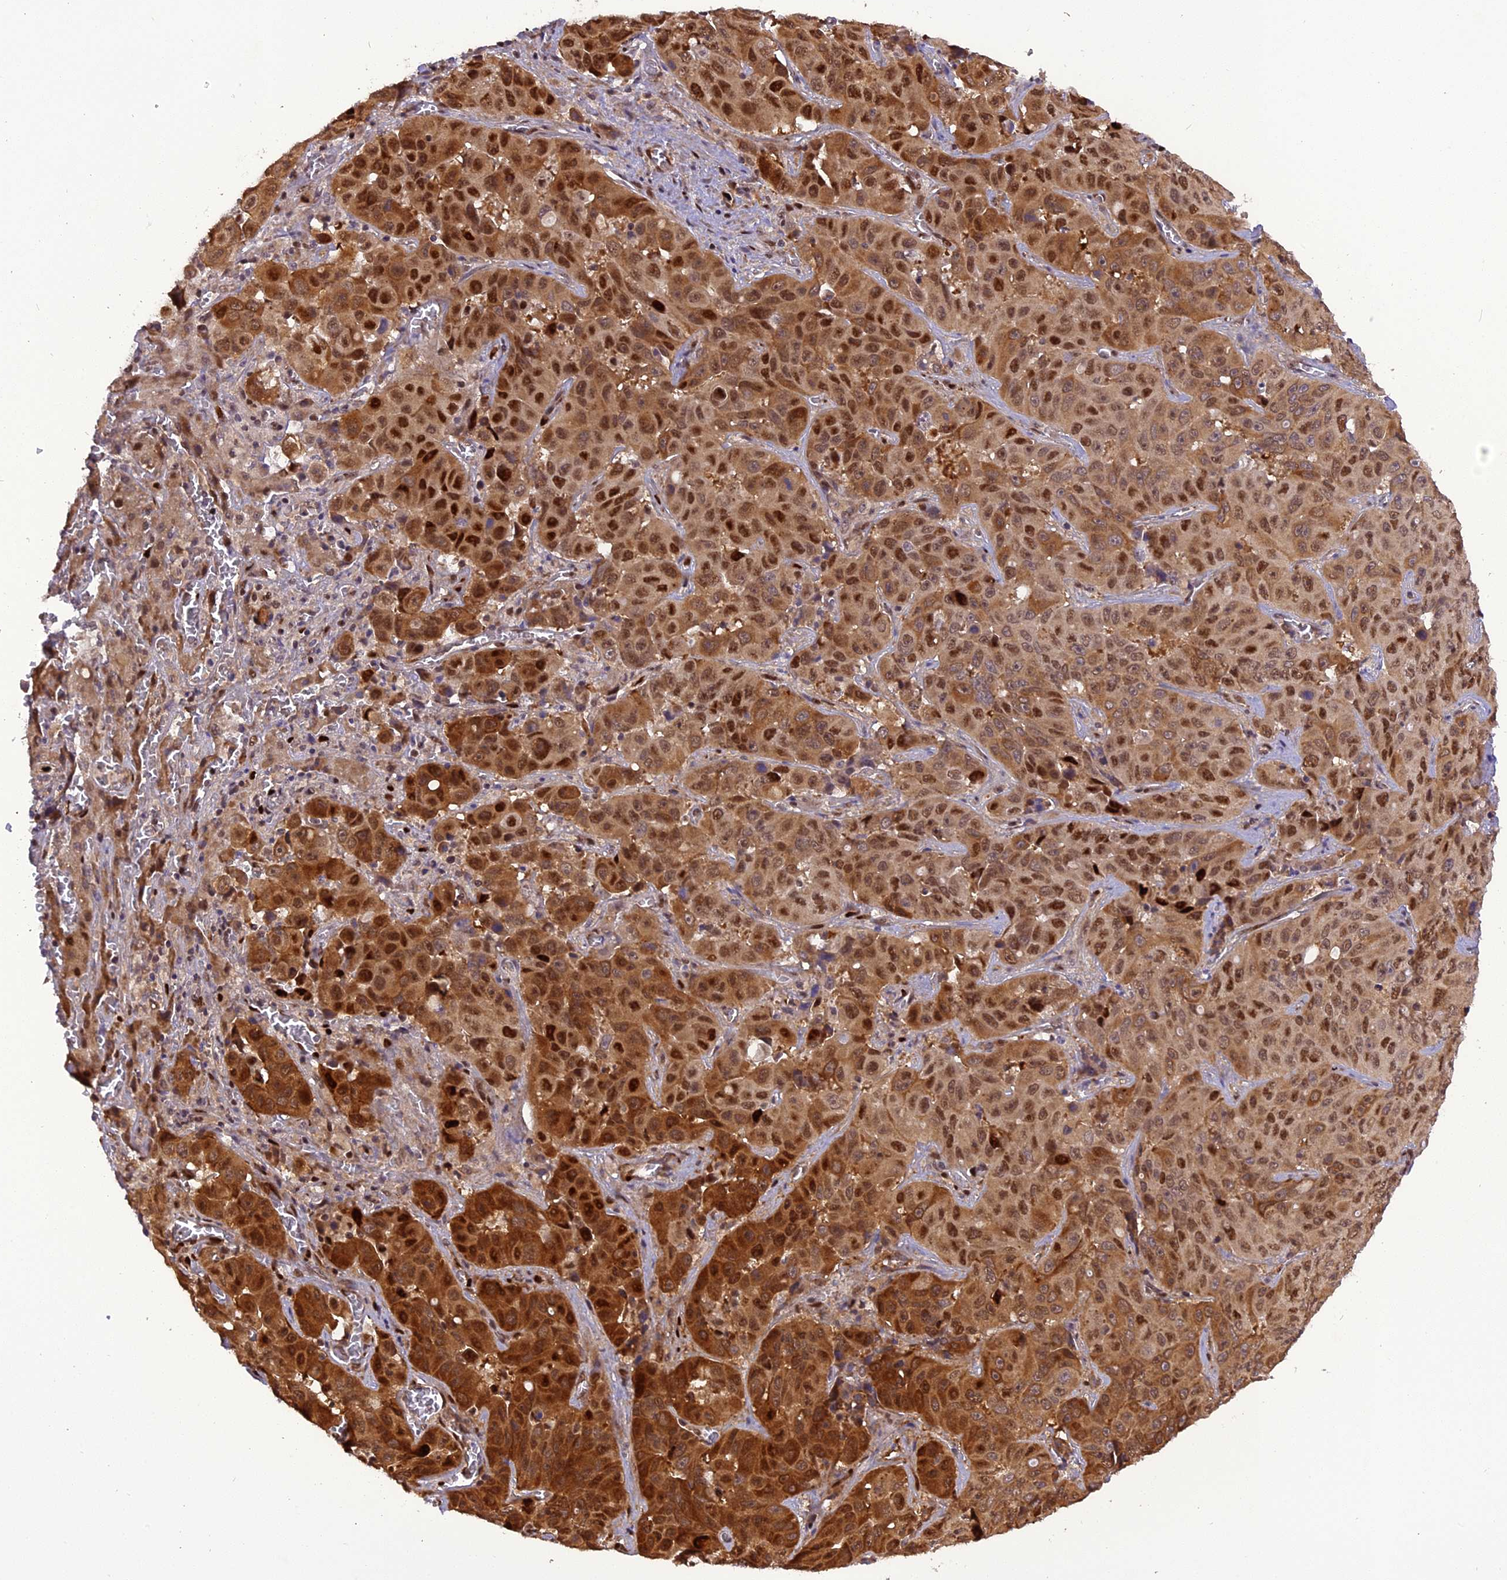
{"staining": {"intensity": "strong", "quantity": "25%-75%", "location": "cytoplasmic/membranous,nuclear"}, "tissue": "liver cancer", "cell_type": "Tumor cells", "image_type": "cancer", "snomed": [{"axis": "morphology", "description": "Cholangiocarcinoma"}, {"axis": "topography", "description": "Liver"}], "caption": "Cholangiocarcinoma (liver) was stained to show a protein in brown. There is high levels of strong cytoplasmic/membranous and nuclear positivity in about 25%-75% of tumor cells.", "gene": "MICALL1", "patient": {"sex": "female", "age": 52}}